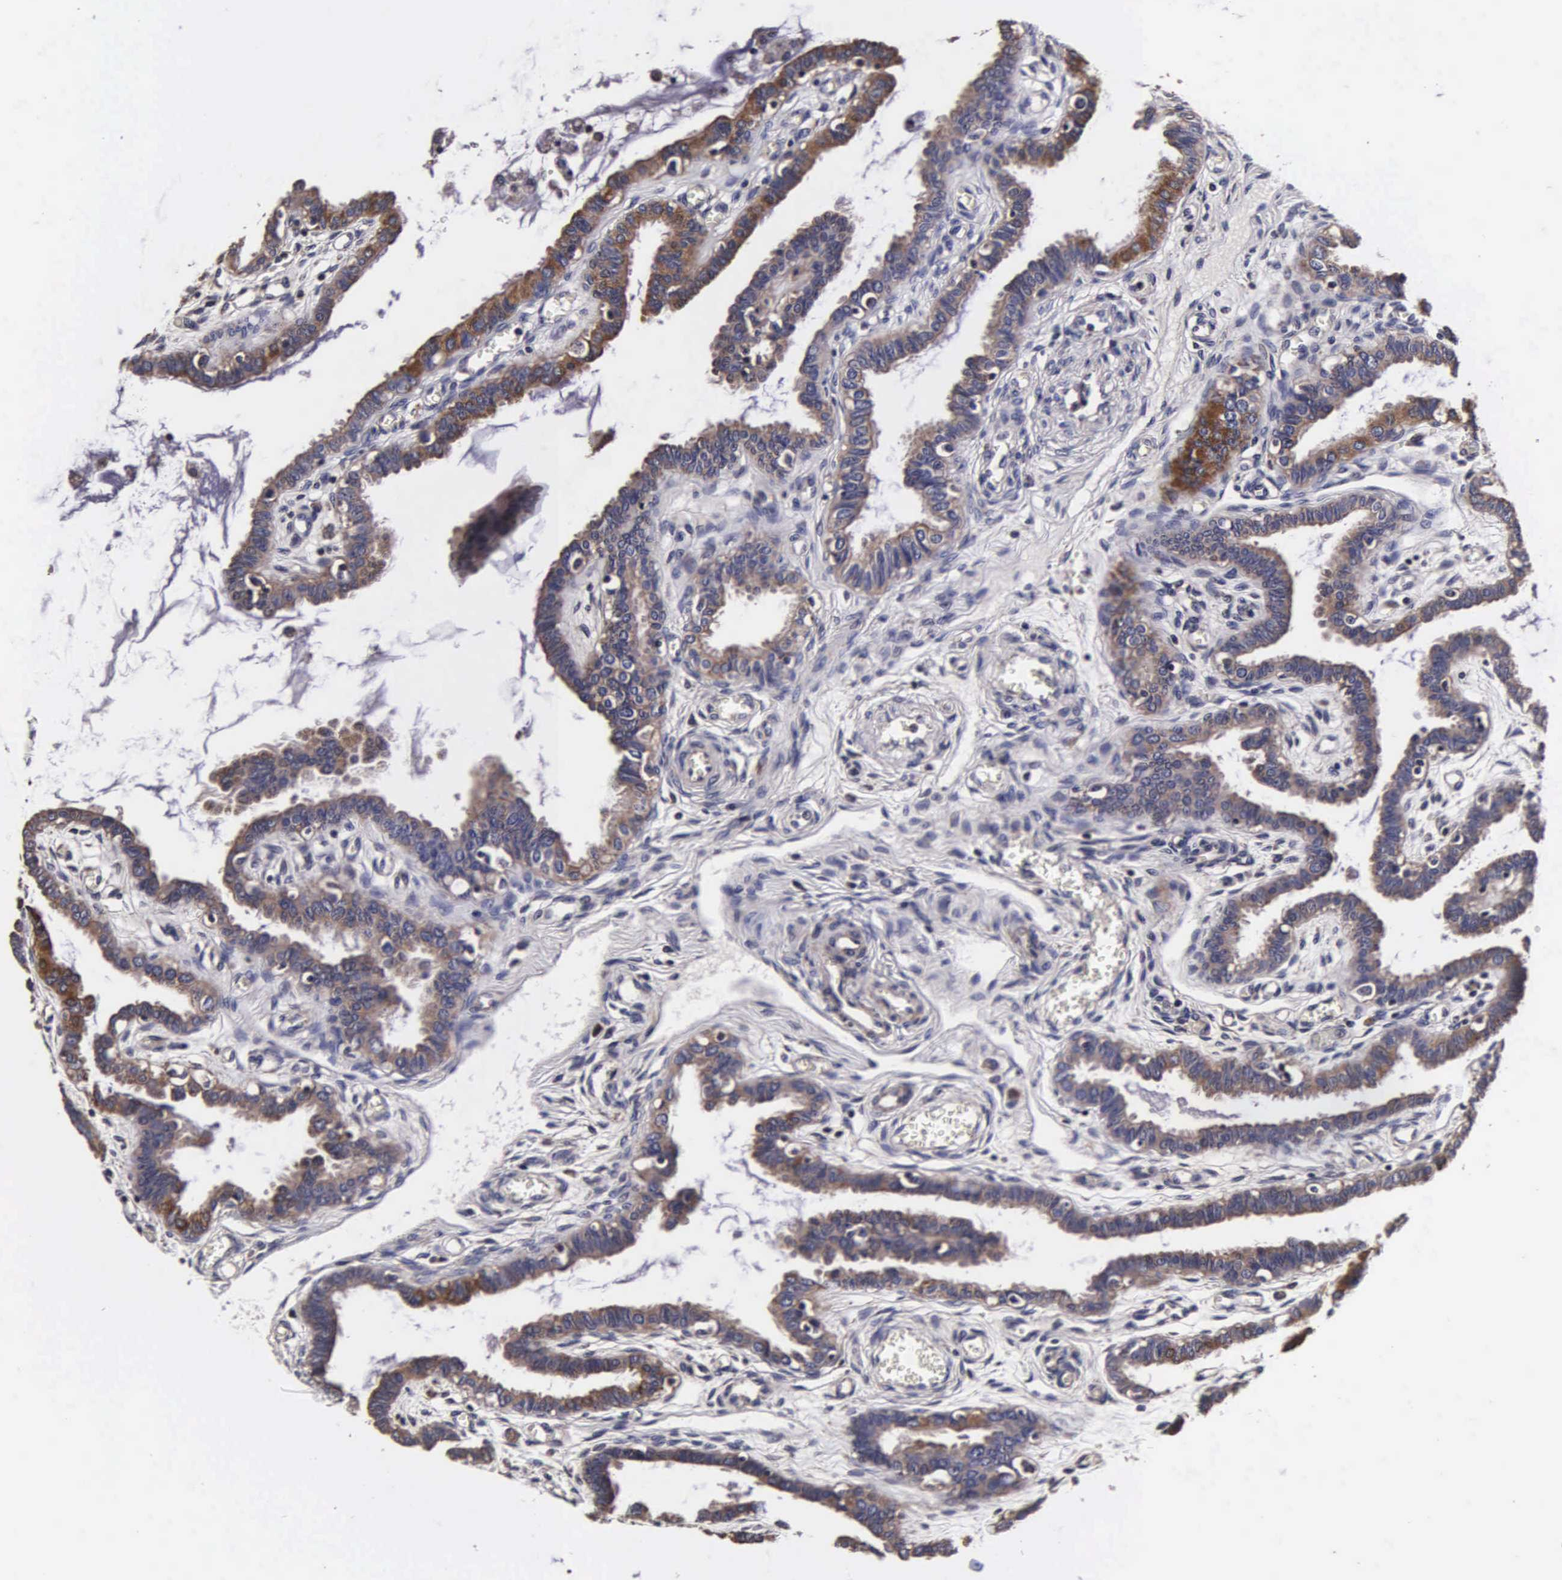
{"staining": {"intensity": "moderate", "quantity": ">75%", "location": "cytoplasmic/membranous"}, "tissue": "fallopian tube", "cell_type": "Glandular cells", "image_type": "normal", "snomed": [{"axis": "morphology", "description": "Normal tissue, NOS"}, {"axis": "topography", "description": "Fallopian tube"}], "caption": "Brown immunohistochemical staining in unremarkable fallopian tube exhibits moderate cytoplasmic/membranous expression in approximately >75% of glandular cells. (Brightfield microscopy of DAB IHC at high magnification).", "gene": "PSMA3", "patient": {"sex": "female", "age": 67}}